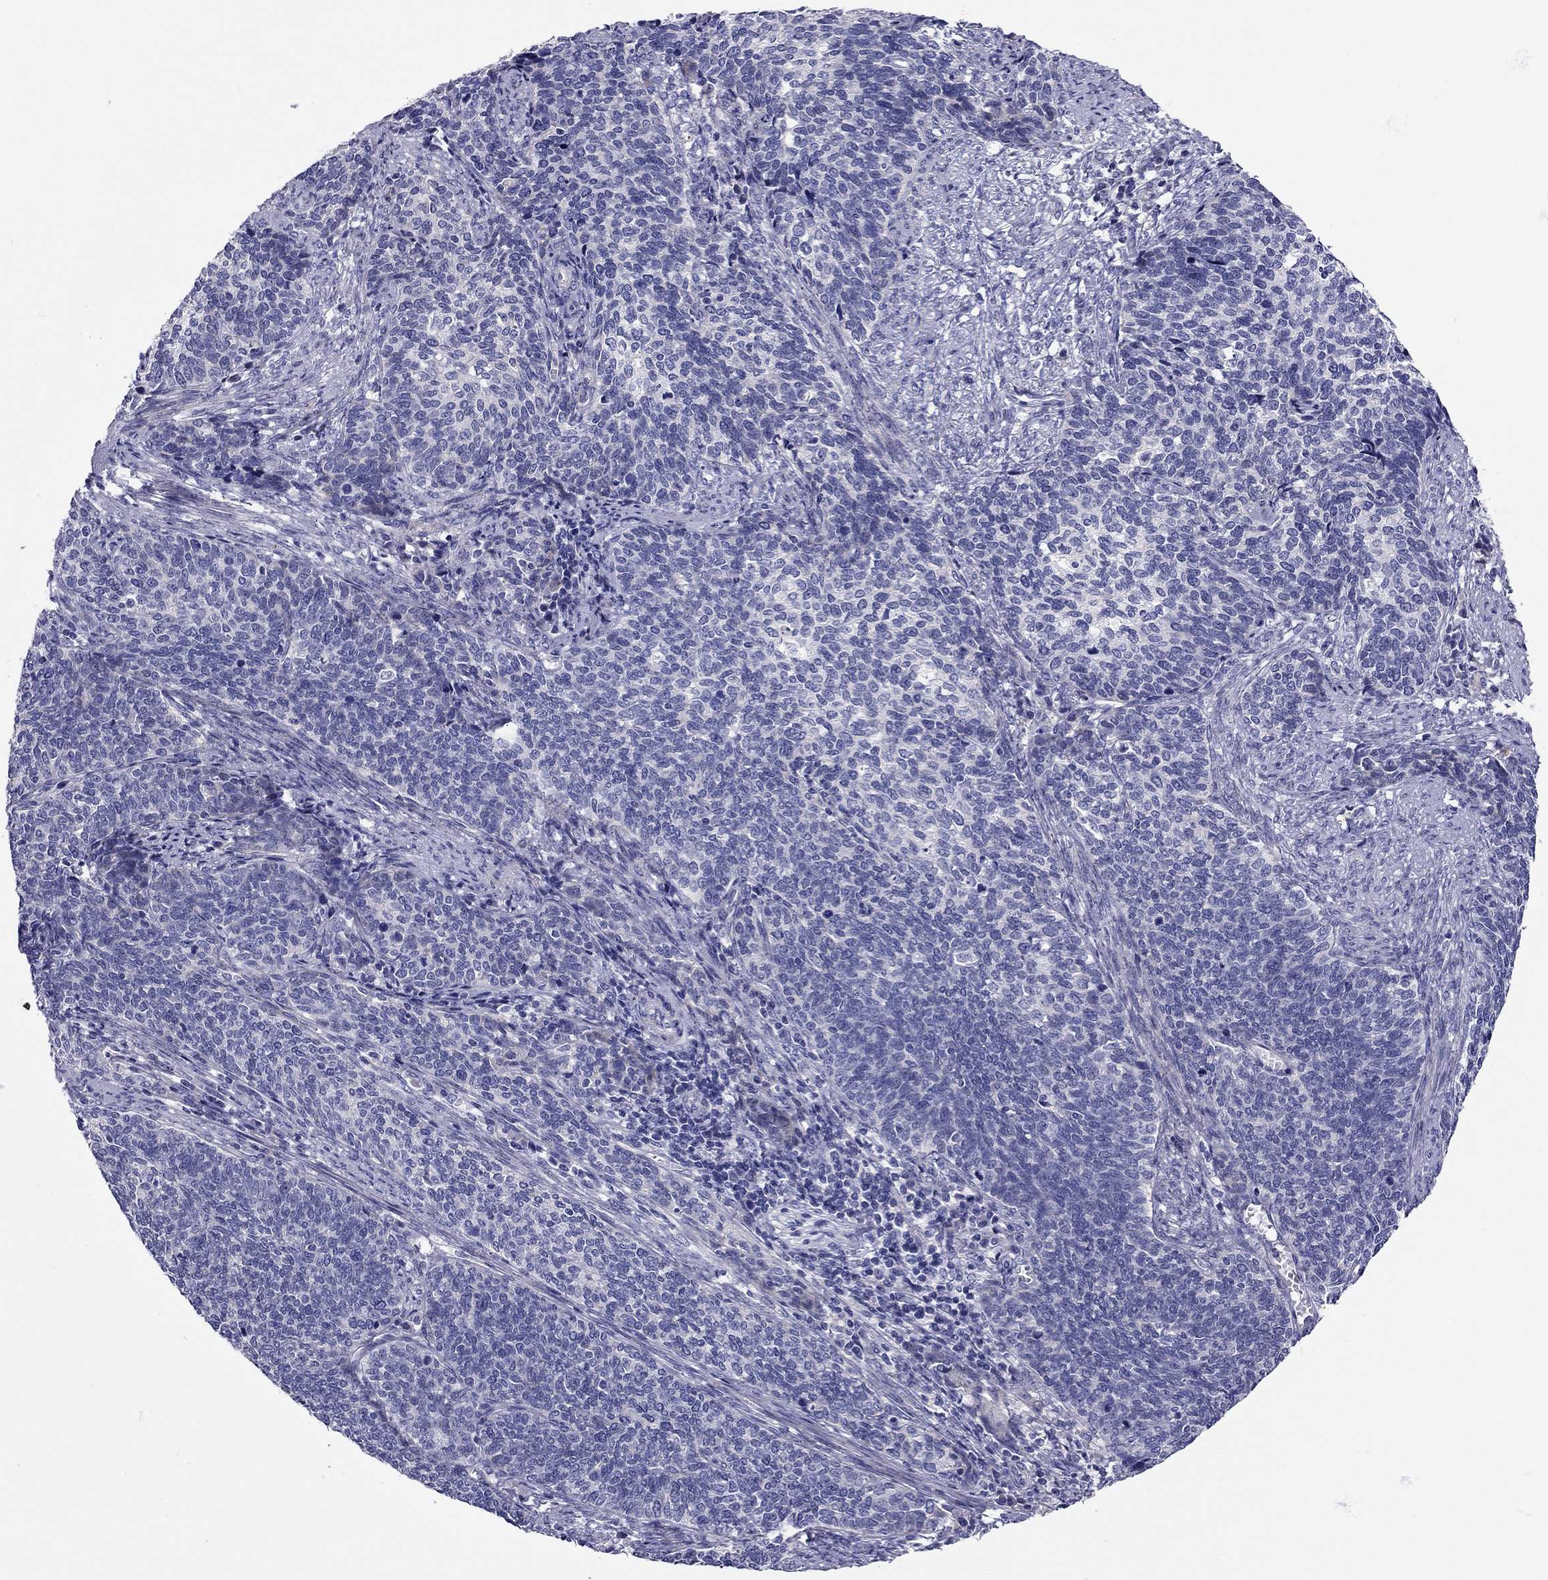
{"staining": {"intensity": "negative", "quantity": "none", "location": "none"}, "tissue": "cervical cancer", "cell_type": "Tumor cells", "image_type": "cancer", "snomed": [{"axis": "morphology", "description": "Squamous cell carcinoma, NOS"}, {"axis": "topography", "description": "Cervix"}], "caption": "Tumor cells show no significant protein staining in cervical squamous cell carcinoma.", "gene": "SCARB1", "patient": {"sex": "female", "age": 39}}